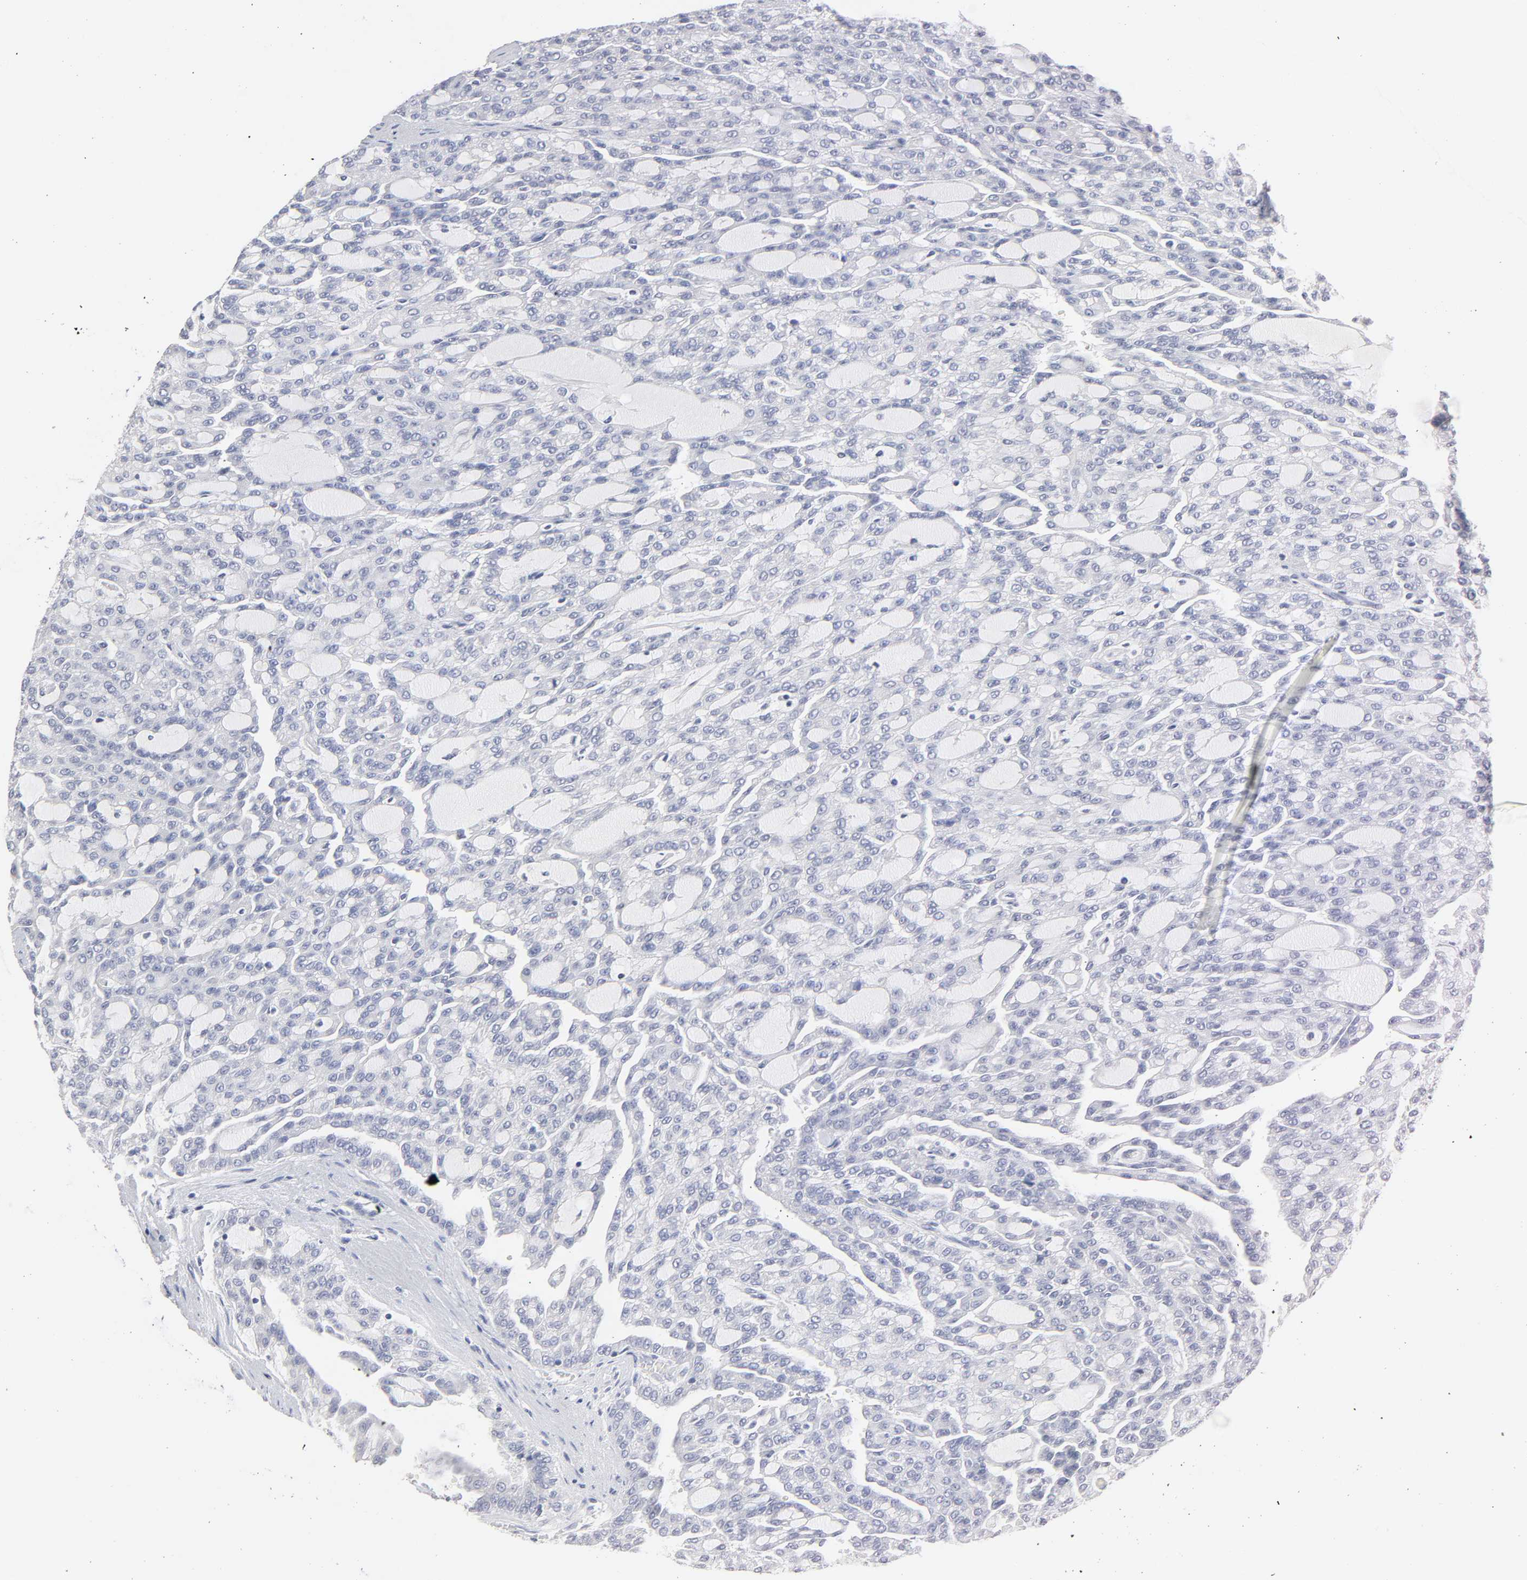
{"staining": {"intensity": "negative", "quantity": "none", "location": "none"}, "tissue": "renal cancer", "cell_type": "Tumor cells", "image_type": "cancer", "snomed": [{"axis": "morphology", "description": "Adenocarcinoma, NOS"}, {"axis": "topography", "description": "Kidney"}], "caption": "Immunohistochemistry (IHC) of renal cancer demonstrates no positivity in tumor cells.", "gene": "ROCK1", "patient": {"sex": "male", "age": 63}}